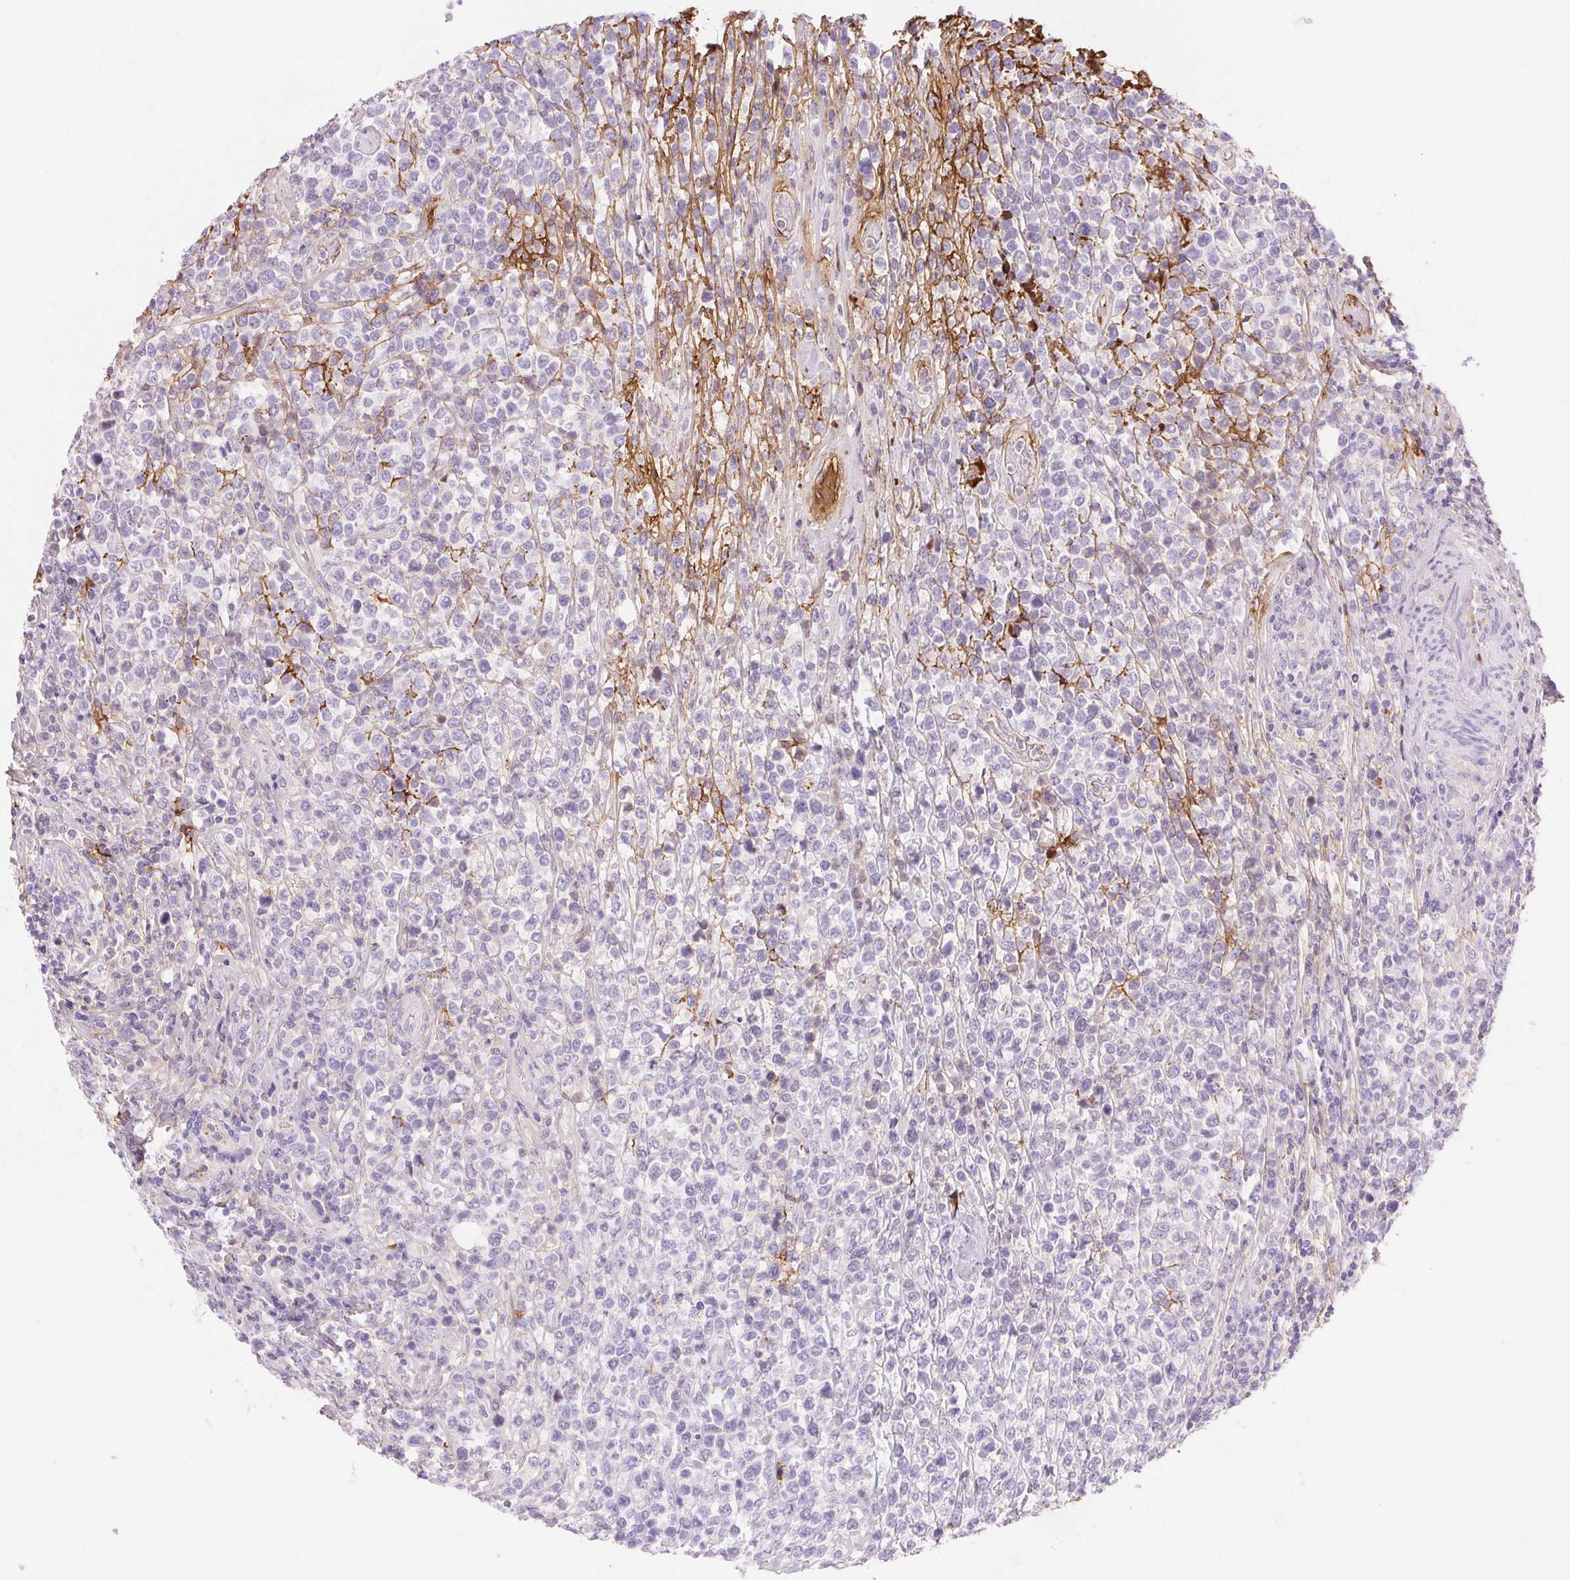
{"staining": {"intensity": "negative", "quantity": "none", "location": "none"}, "tissue": "lymphoma", "cell_type": "Tumor cells", "image_type": "cancer", "snomed": [{"axis": "morphology", "description": "Malignant lymphoma, non-Hodgkin's type, High grade"}, {"axis": "topography", "description": "Soft tissue"}], "caption": "Immunohistochemistry image of neoplastic tissue: human lymphoma stained with DAB (3,3'-diaminobenzidine) shows no significant protein positivity in tumor cells.", "gene": "FGA", "patient": {"sex": "female", "age": 56}}